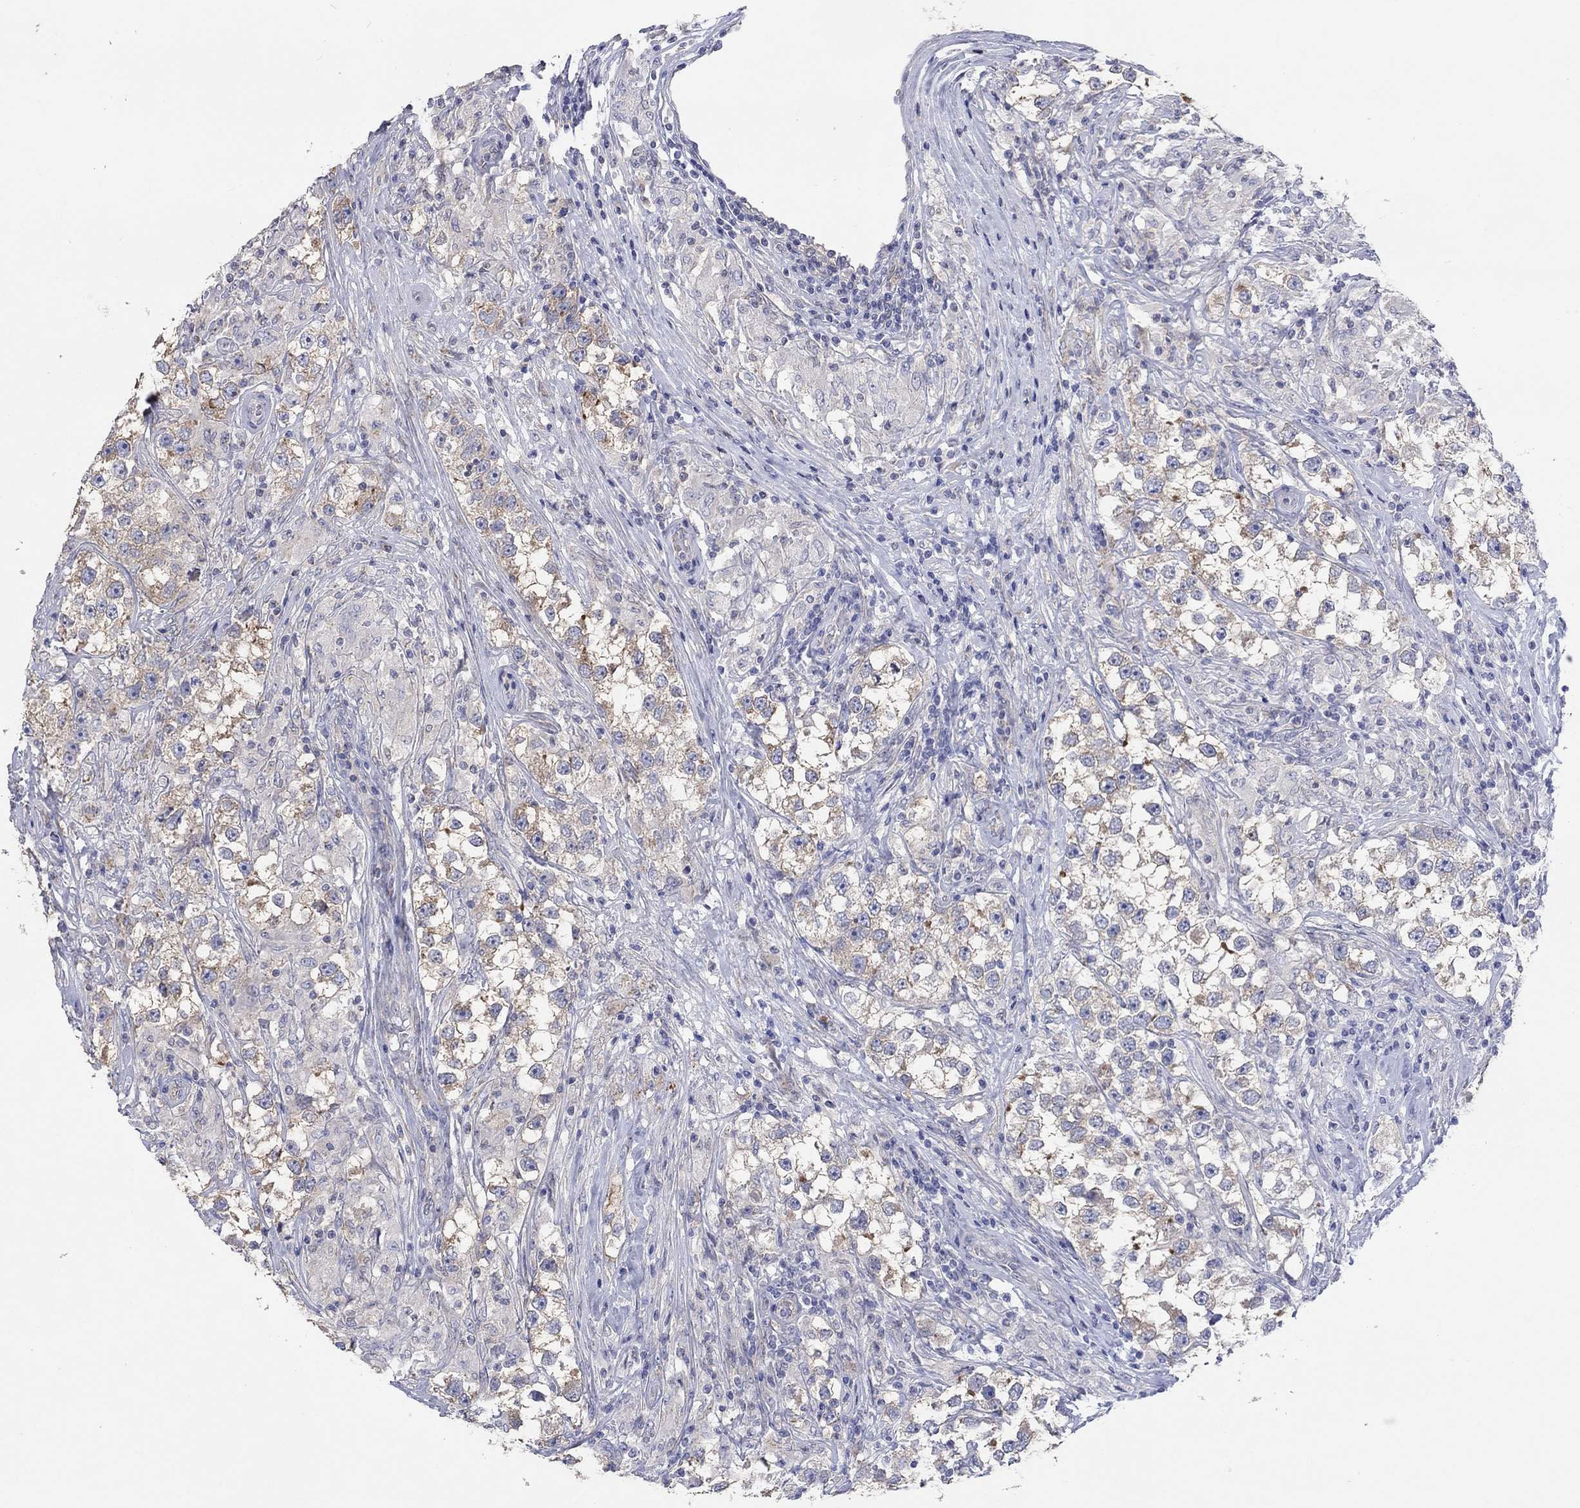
{"staining": {"intensity": "weak", "quantity": "25%-75%", "location": "cytoplasmic/membranous"}, "tissue": "testis cancer", "cell_type": "Tumor cells", "image_type": "cancer", "snomed": [{"axis": "morphology", "description": "Seminoma, NOS"}, {"axis": "topography", "description": "Testis"}], "caption": "Approximately 25%-75% of tumor cells in human seminoma (testis) demonstrate weak cytoplasmic/membranous protein staining as visualized by brown immunohistochemical staining.", "gene": "TPRN", "patient": {"sex": "male", "age": 46}}